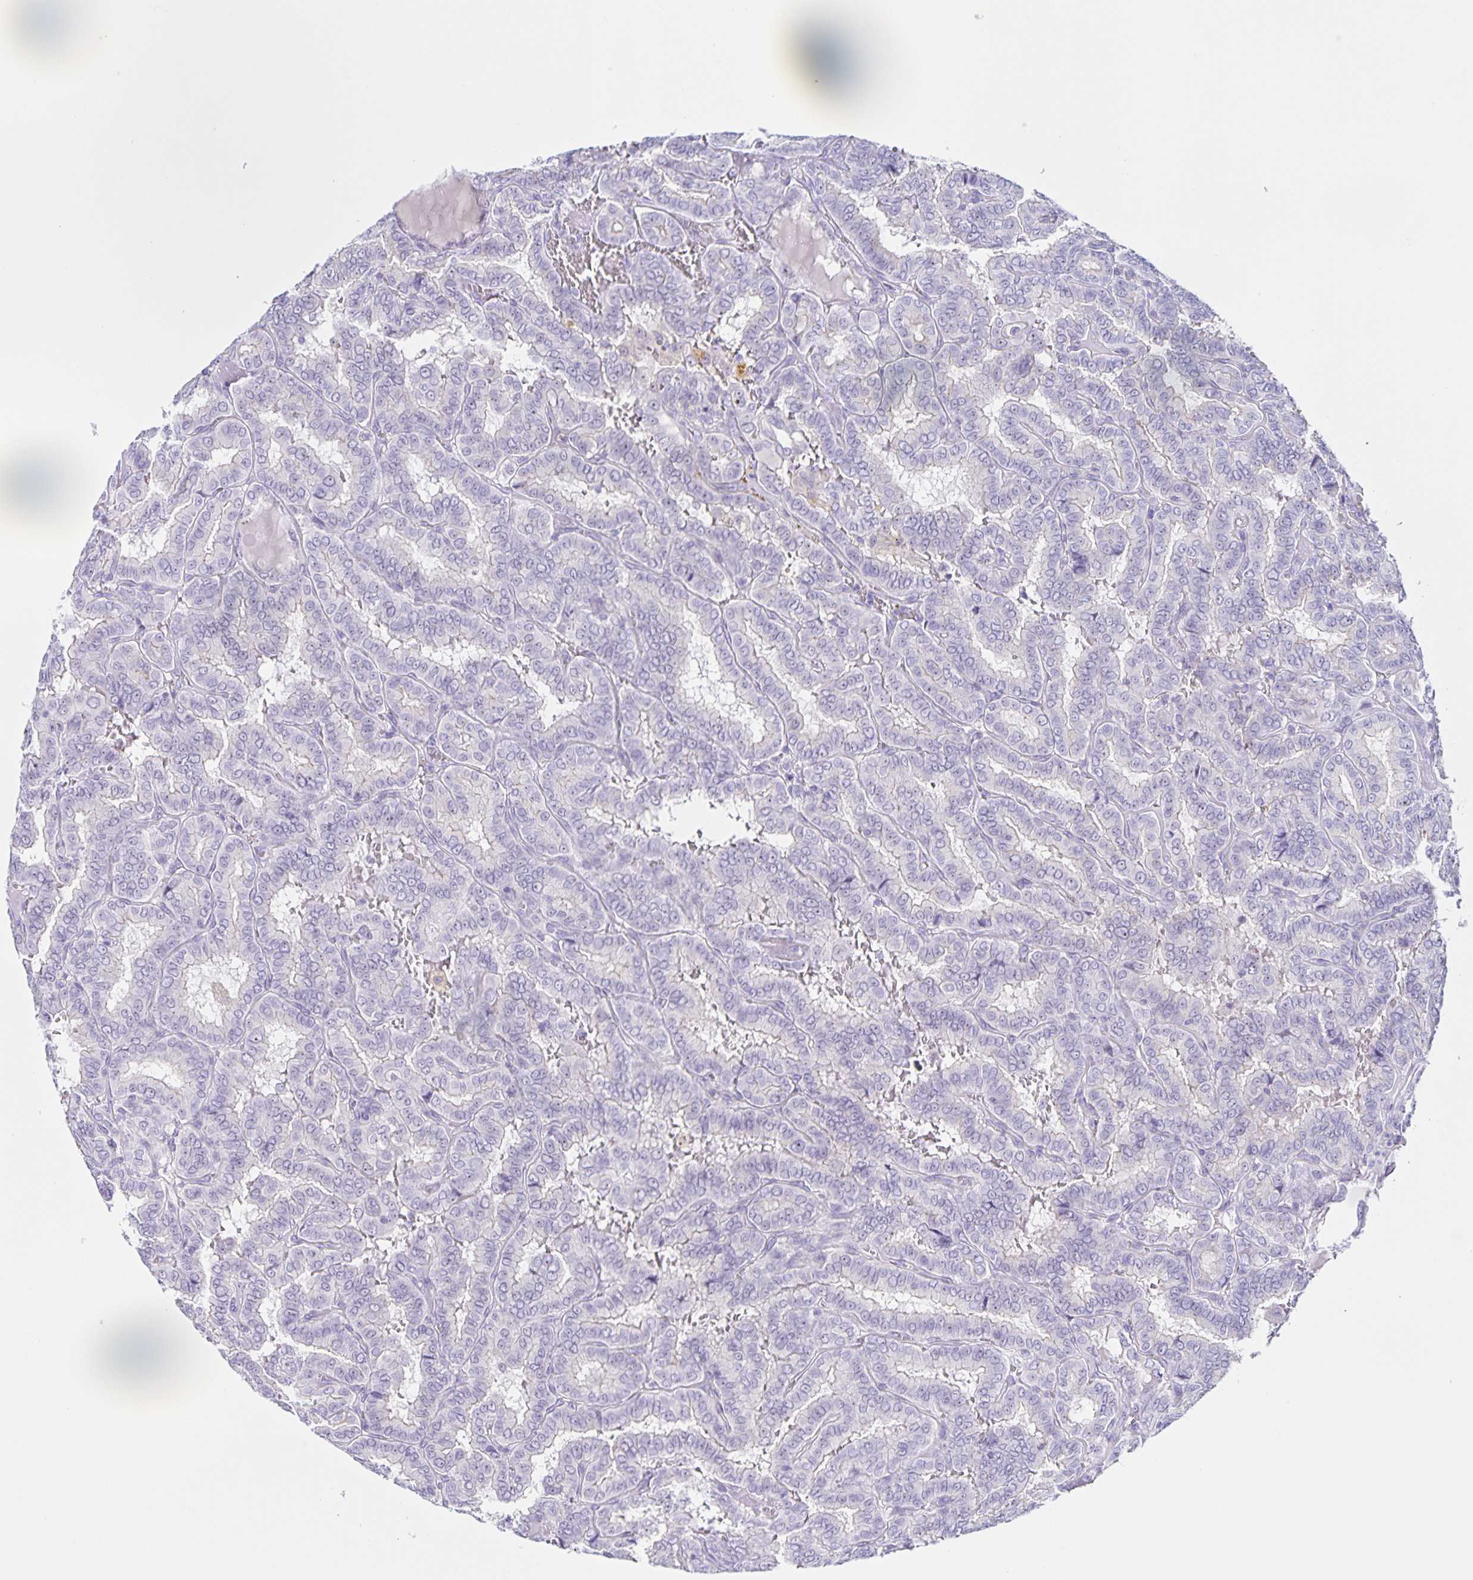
{"staining": {"intensity": "negative", "quantity": "none", "location": "none"}, "tissue": "thyroid cancer", "cell_type": "Tumor cells", "image_type": "cancer", "snomed": [{"axis": "morphology", "description": "Papillary adenocarcinoma, NOS"}, {"axis": "topography", "description": "Thyroid gland"}], "caption": "This is a image of IHC staining of thyroid cancer, which shows no positivity in tumor cells.", "gene": "FAM170A", "patient": {"sex": "female", "age": 46}}